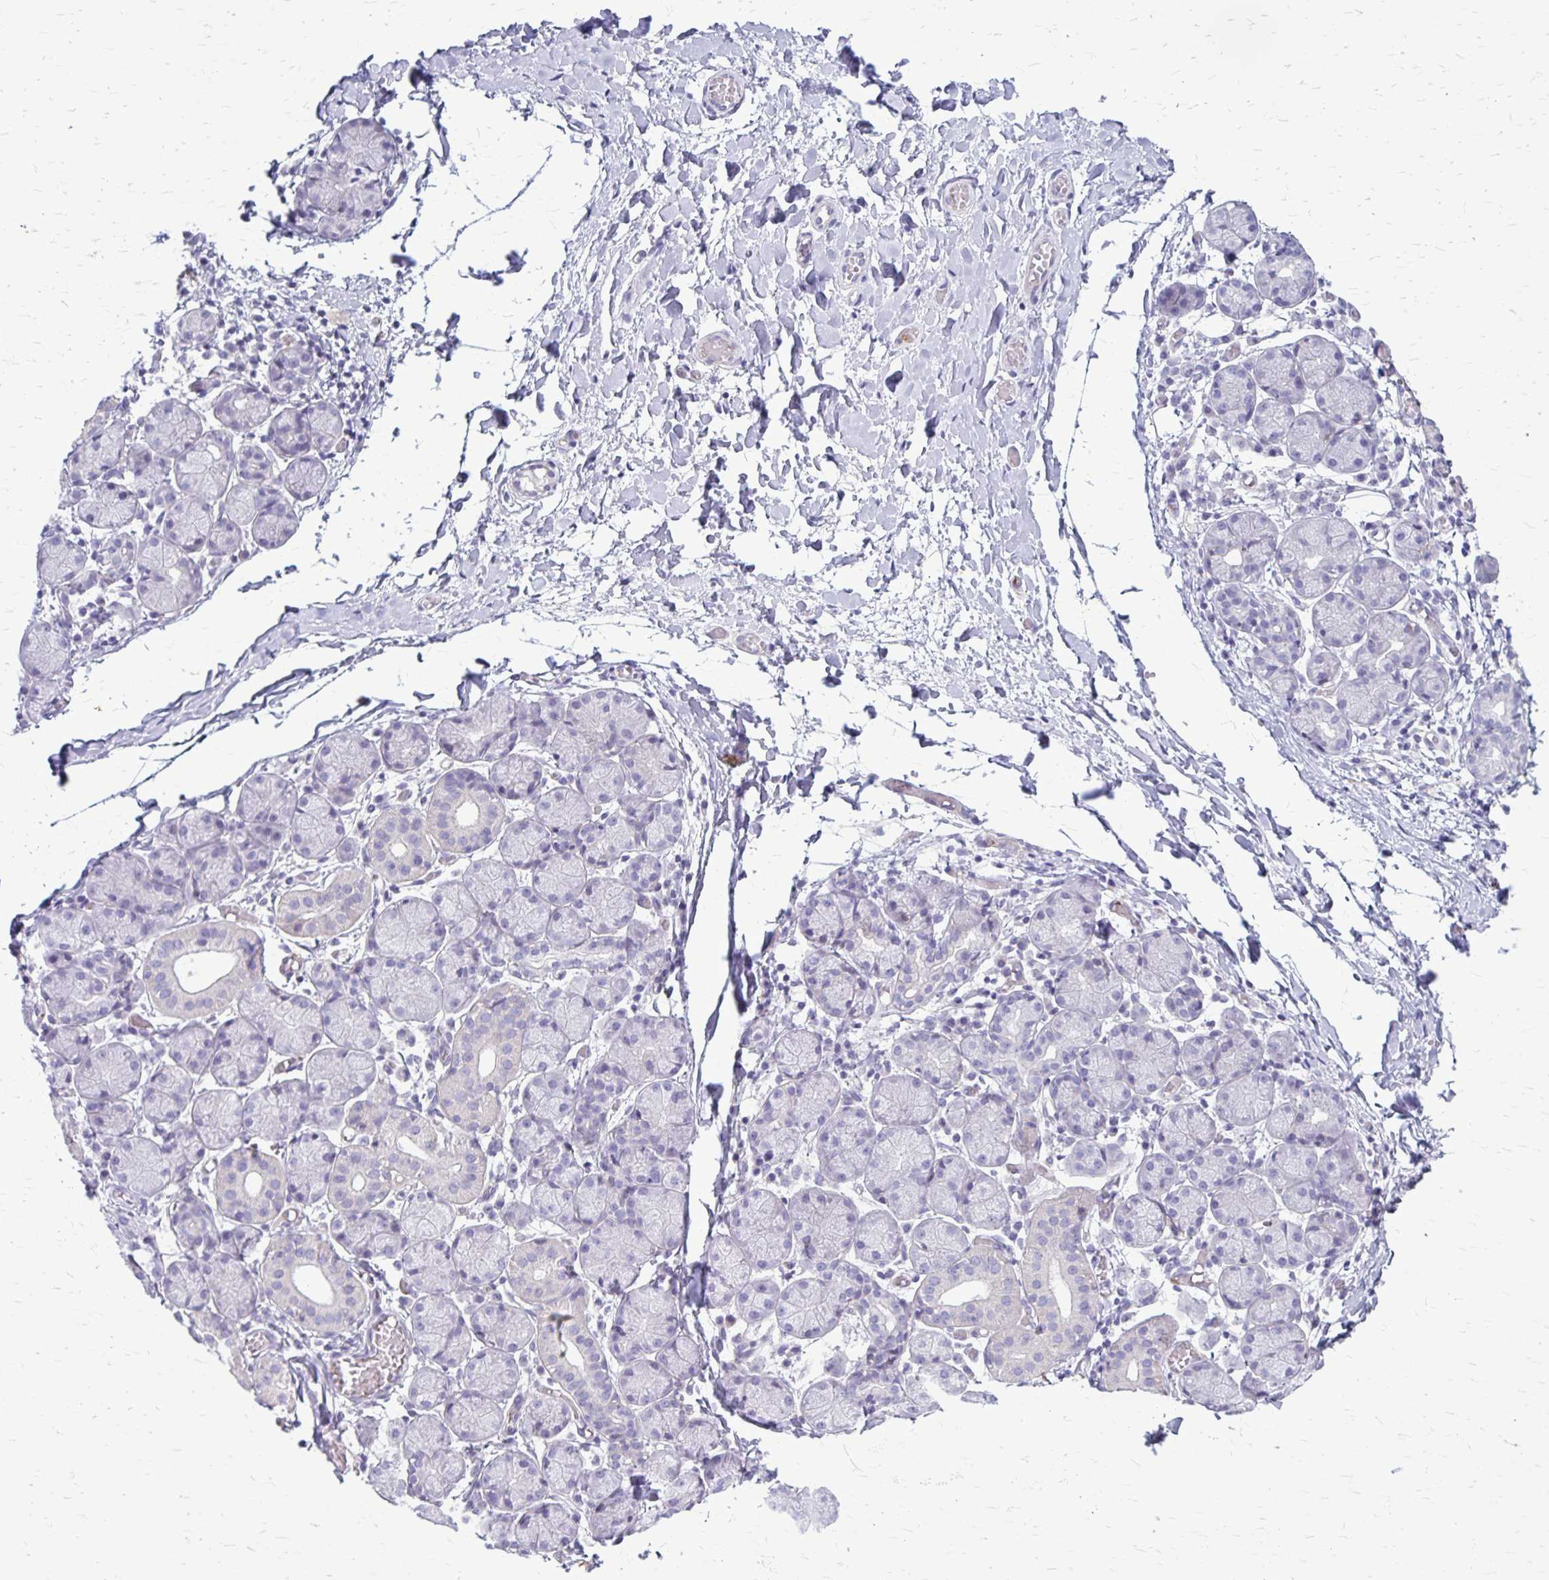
{"staining": {"intensity": "negative", "quantity": "none", "location": "none"}, "tissue": "salivary gland", "cell_type": "Glandular cells", "image_type": "normal", "snomed": [{"axis": "morphology", "description": "Normal tissue, NOS"}, {"axis": "topography", "description": "Salivary gland"}], "caption": "An image of salivary gland stained for a protein demonstrates no brown staining in glandular cells. (DAB (3,3'-diaminobenzidine) IHC, high magnification).", "gene": "GP9", "patient": {"sex": "female", "age": 24}}